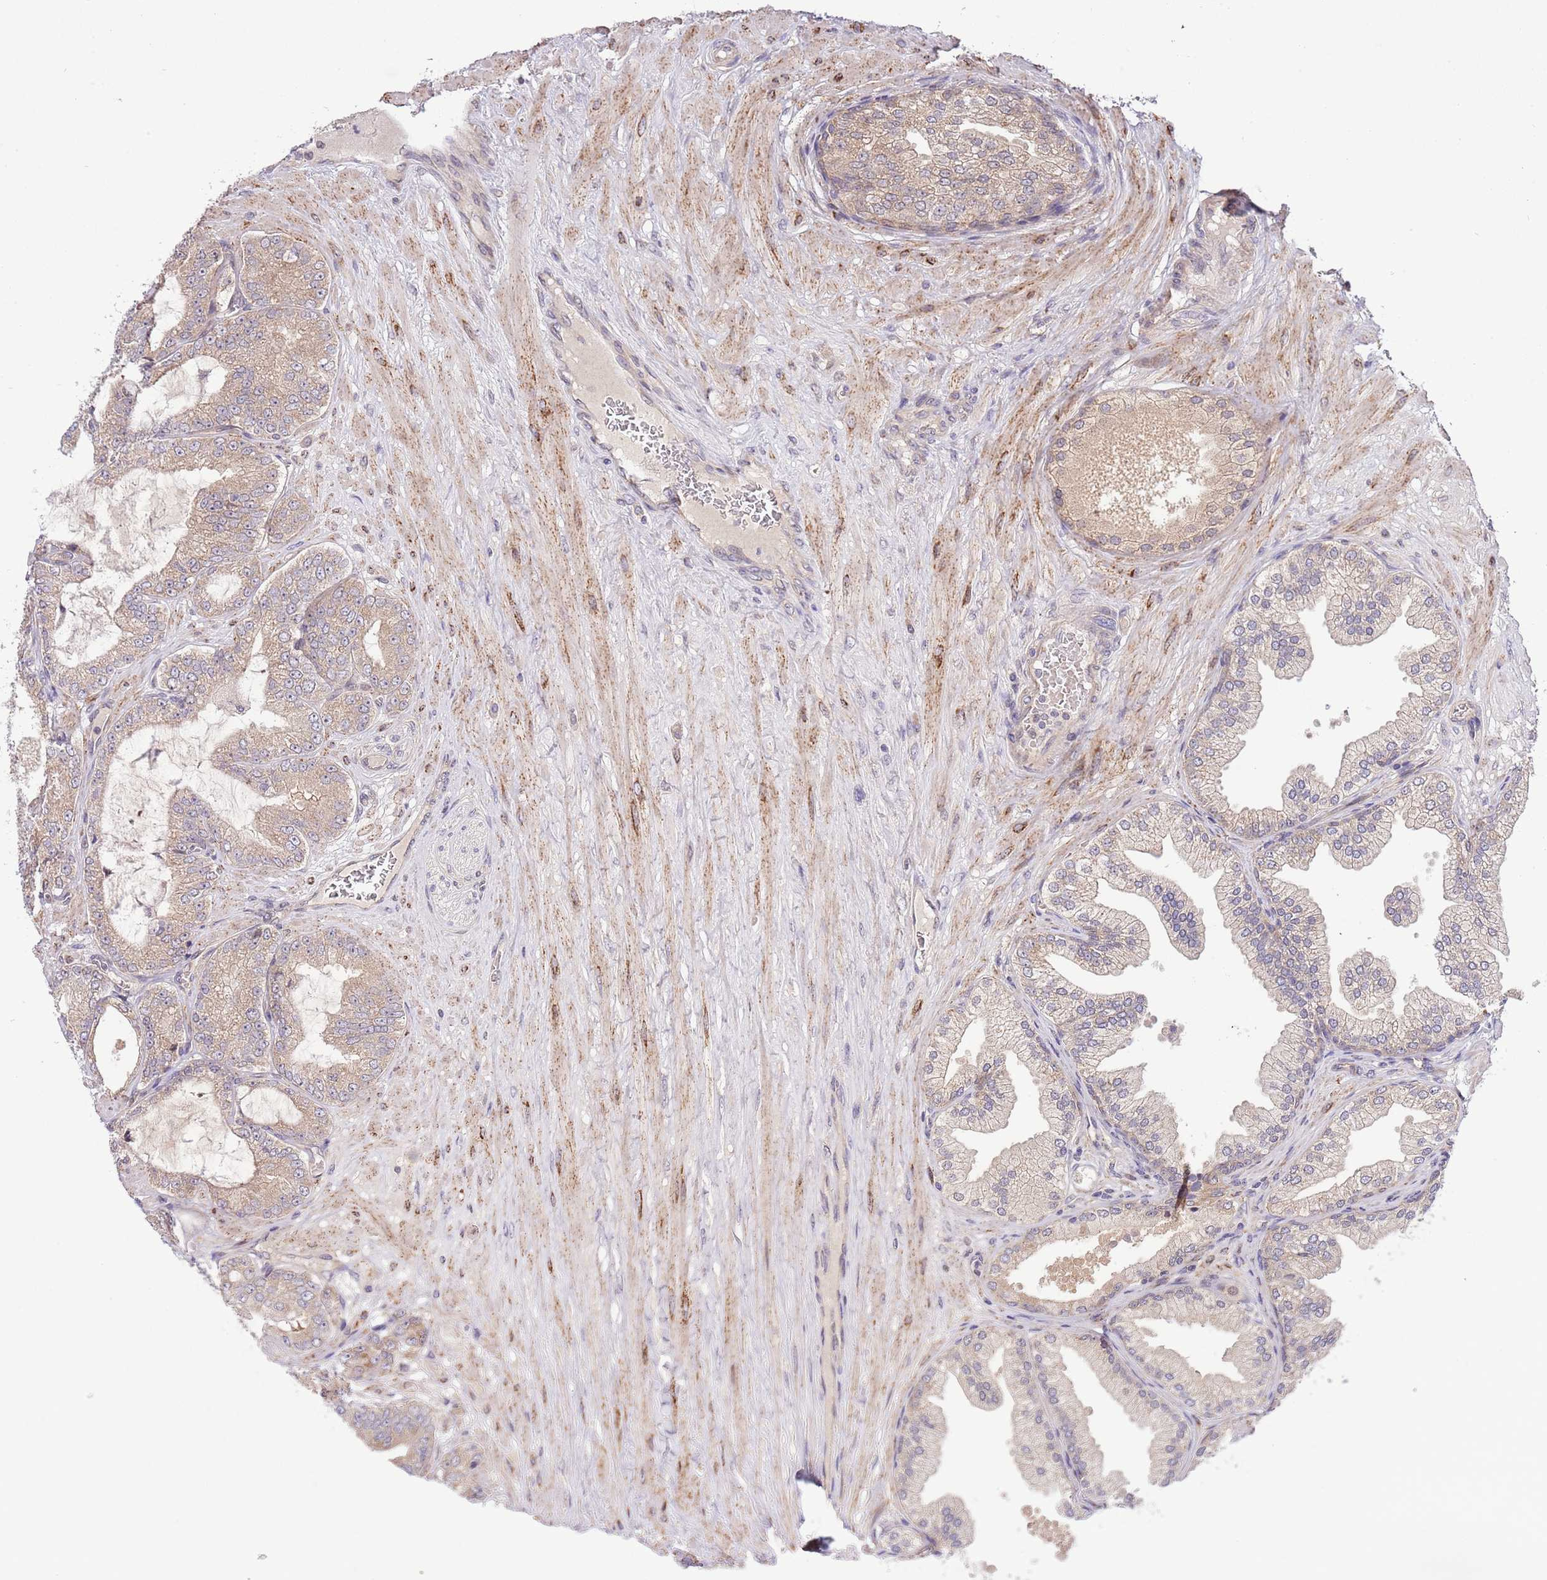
{"staining": {"intensity": "weak", "quantity": ">75%", "location": "cytoplasmic/membranous"}, "tissue": "prostate cancer", "cell_type": "Tumor cells", "image_type": "cancer", "snomed": [{"axis": "morphology", "description": "Adenocarcinoma, Low grade"}, {"axis": "topography", "description": "Prostate"}], "caption": "An immunohistochemistry micrograph of neoplastic tissue is shown. Protein staining in brown highlights weak cytoplasmic/membranous positivity in prostate cancer within tumor cells.", "gene": "CHD1", "patient": {"sex": "male", "age": 63}}